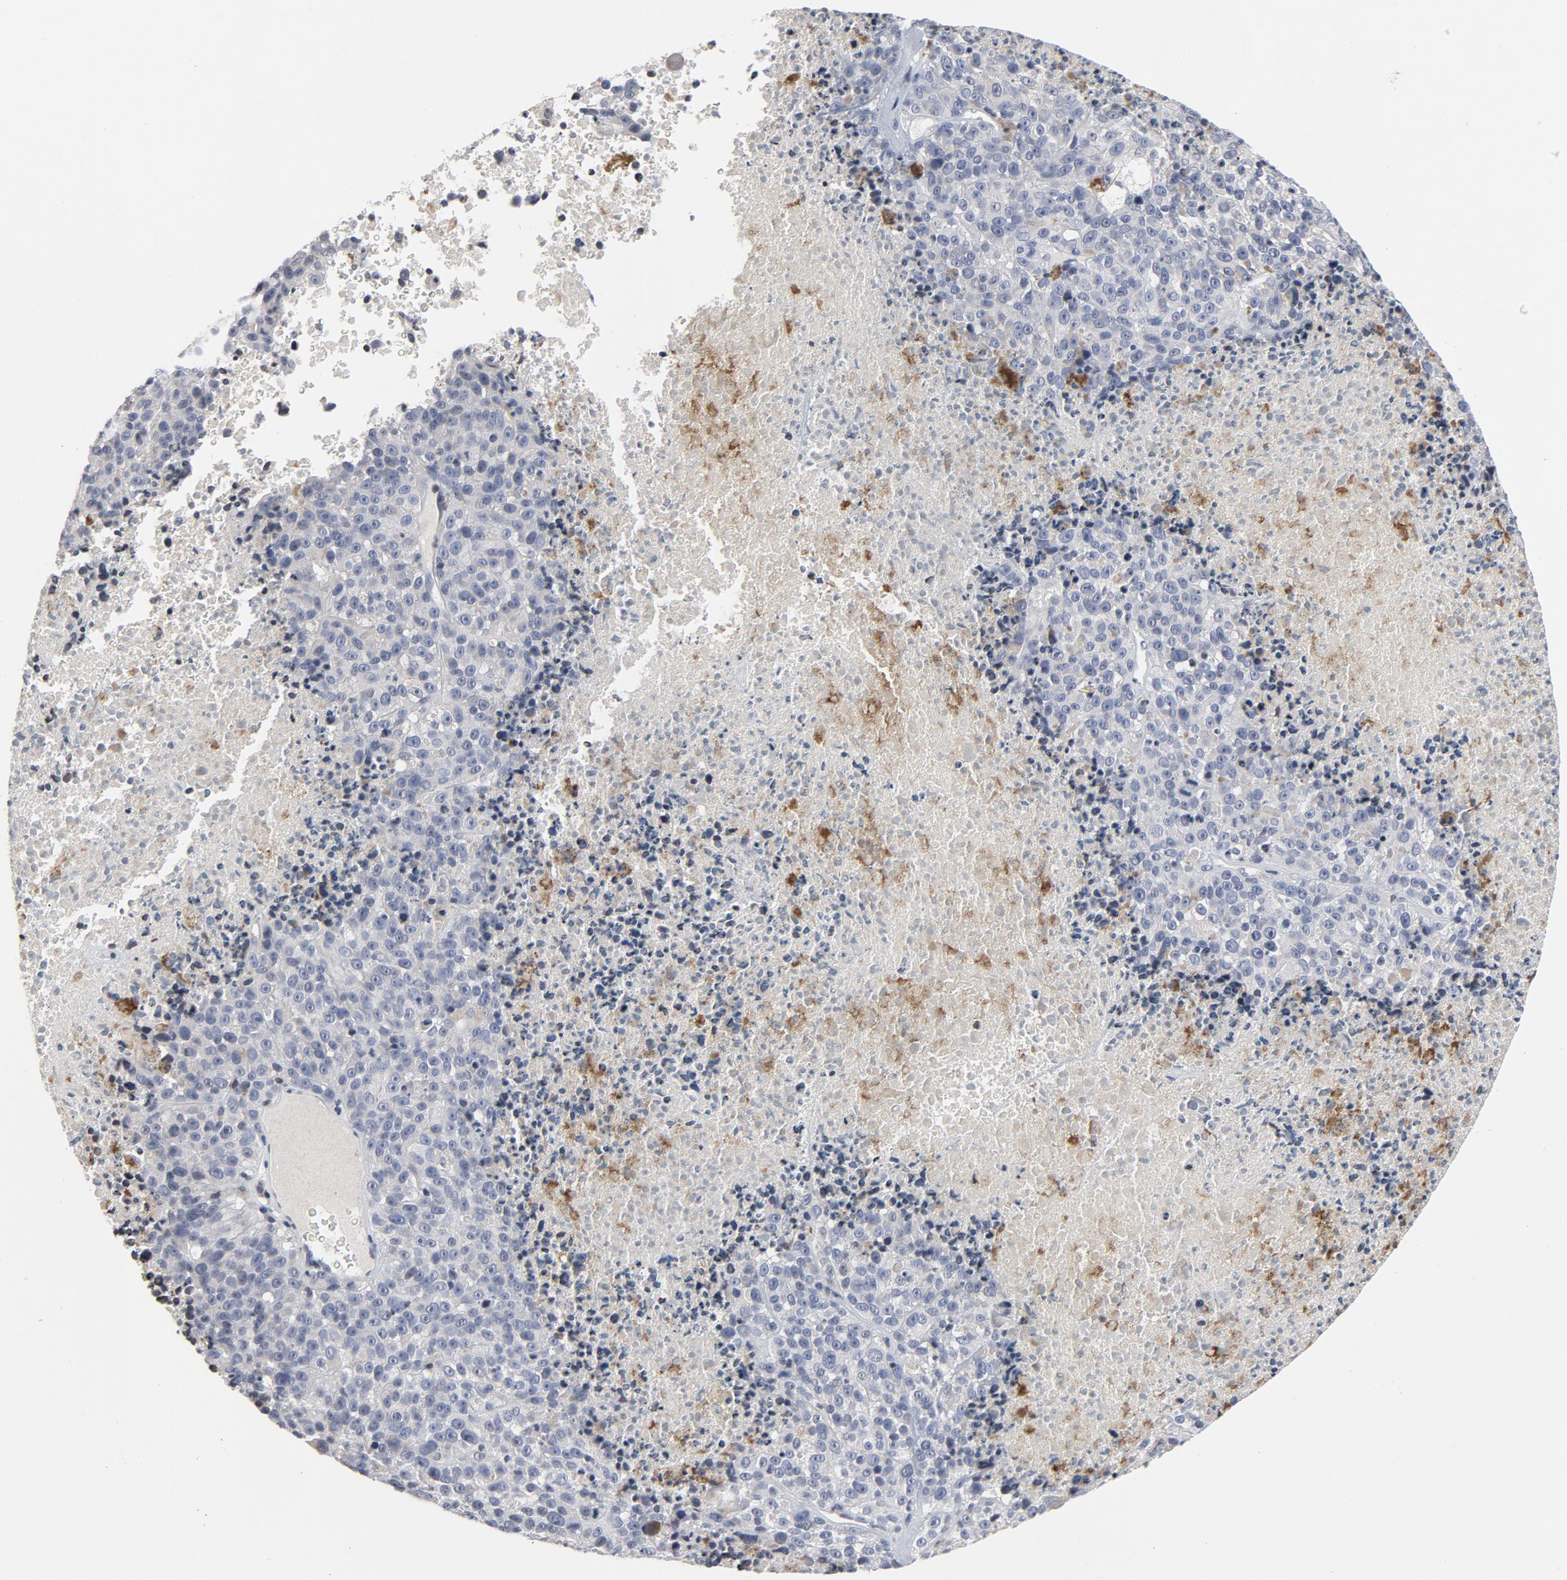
{"staining": {"intensity": "negative", "quantity": "none", "location": "none"}, "tissue": "melanoma", "cell_type": "Tumor cells", "image_type": "cancer", "snomed": [{"axis": "morphology", "description": "Malignant melanoma, Metastatic site"}, {"axis": "topography", "description": "Cerebral cortex"}], "caption": "Immunohistochemical staining of human melanoma reveals no significant expression in tumor cells.", "gene": "TCL1A", "patient": {"sex": "female", "age": 52}}